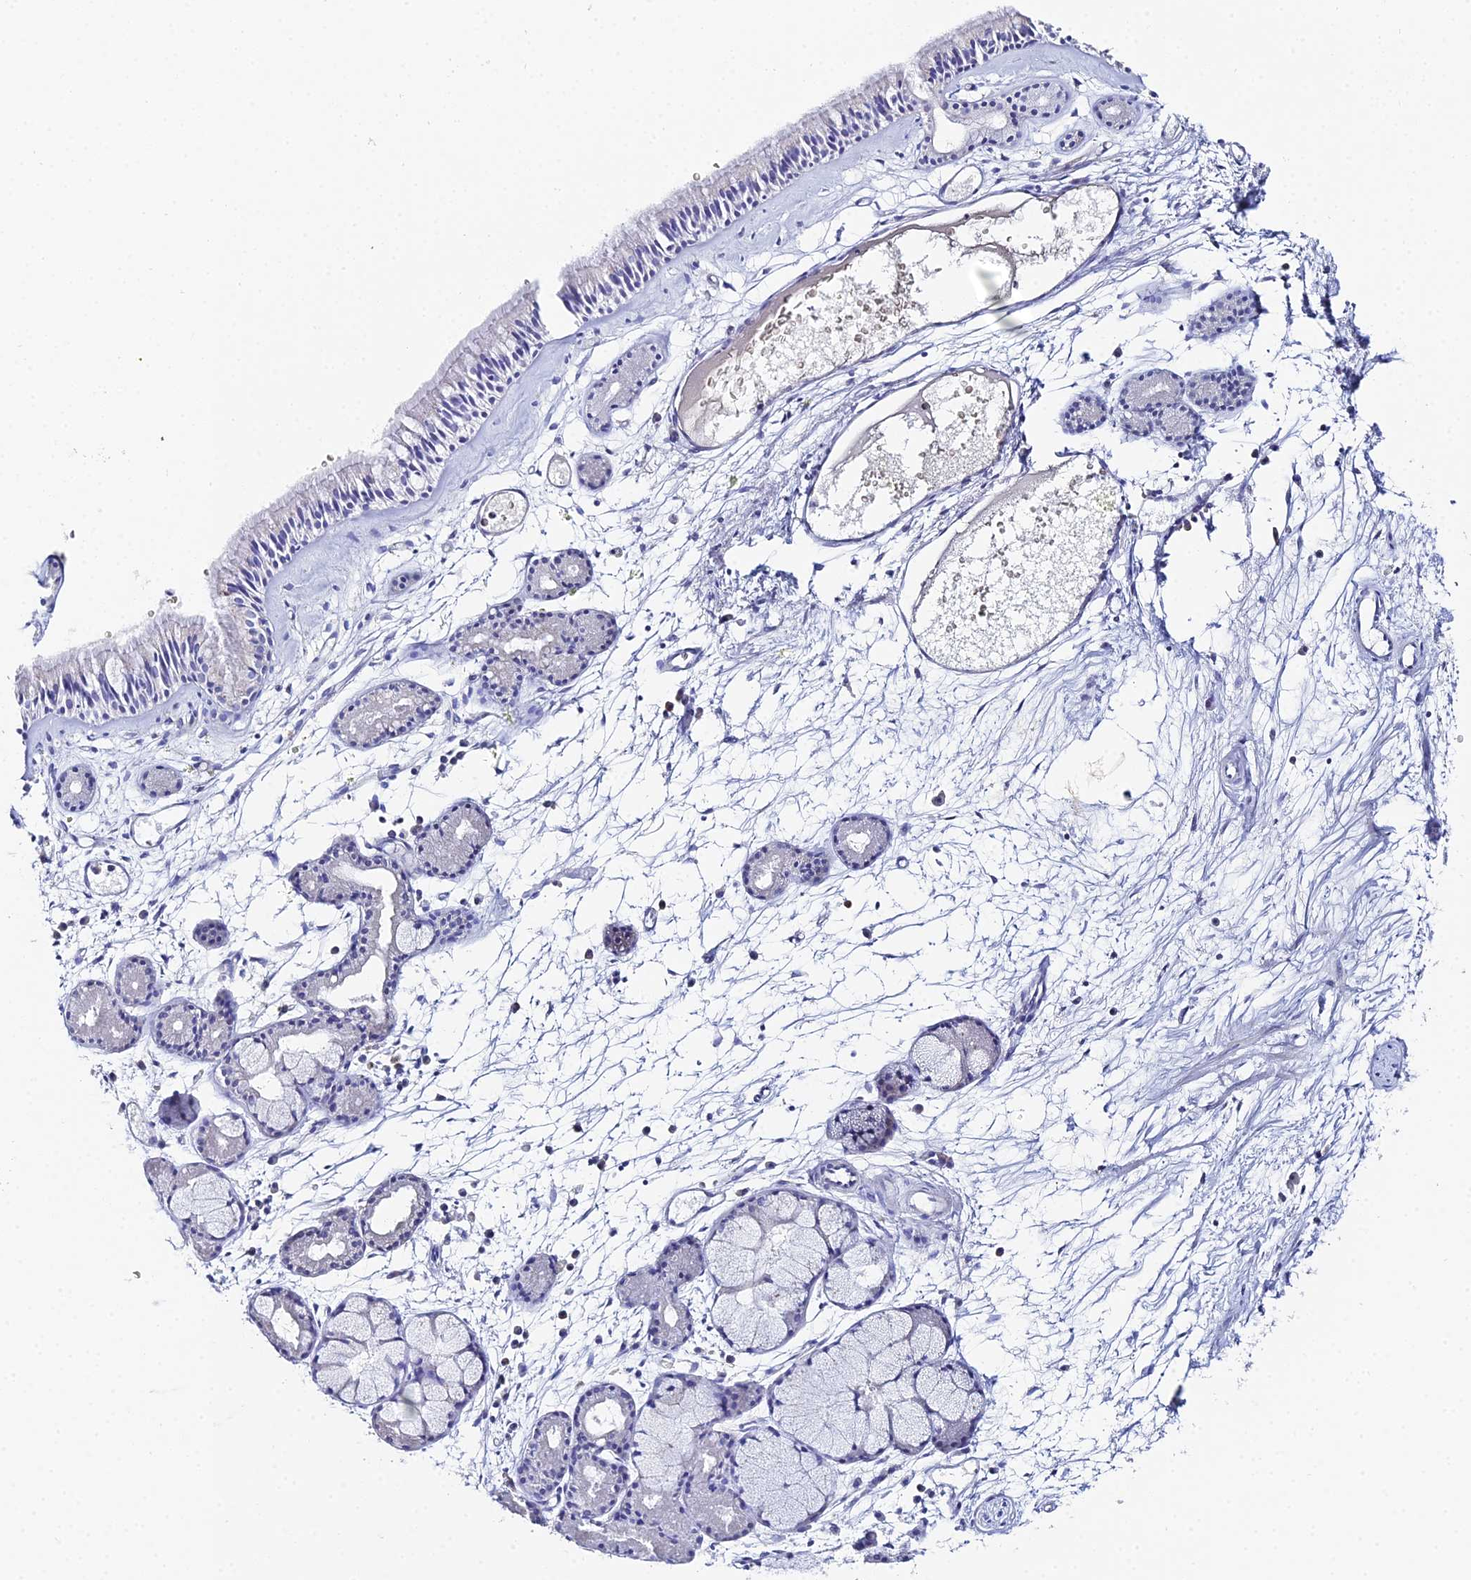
{"staining": {"intensity": "weak", "quantity": "<25%", "location": "cytoplasmic/membranous"}, "tissue": "nasopharynx", "cell_type": "Respiratory epithelial cells", "image_type": "normal", "snomed": [{"axis": "morphology", "description": "Normal tissue, NOS"}, {"axis": "topography", "description": "Nasopharynx"}], "caption": "This micrograph is of benign nasopharynx stained with immunohistochemistry to label a protein in brown with the nuclei are counter-stained blue. There is no expression in respiratory epithelial cells. Brightfield microscopy of immunohistochemistry stained with DAB (brown) and hematoxylin (blue), captured at high magnification.", "gene": "UBE2L3", "patient": {"sex": "male", "age": 81}}